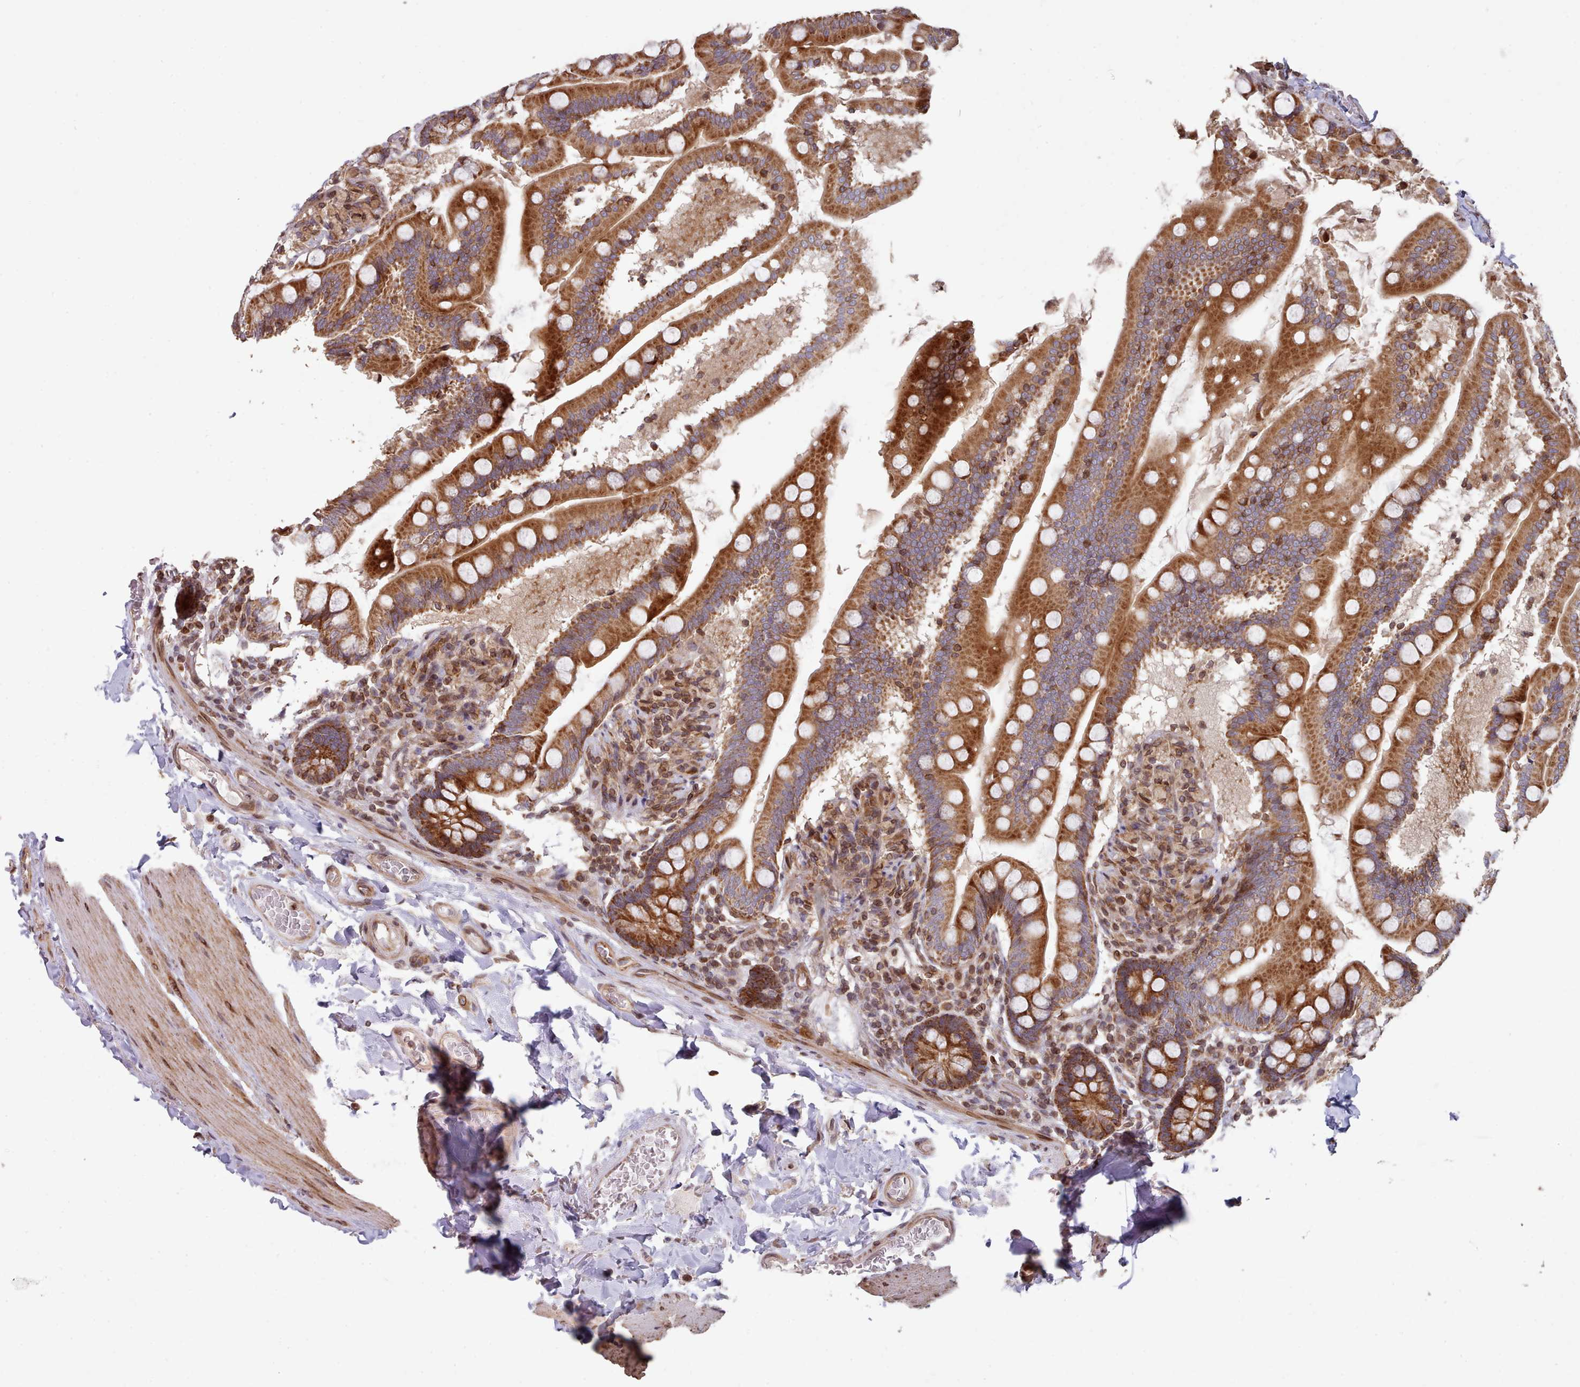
{"staining": {"intensity": "strong", "quantity": ">75%", "location": "cytoplasmic/membranous"}, "tissue": "small intestine", "cell_type": "Glandular cells", "image_type": "normal", "snomed": [{"axis": "morphology", "description": "Normal tissue, NOS"}, {"axis": "topography", "description": "Small intestine"}], "caption": "Human small intestine stained with a brown dye displays strong cytoplasmic/membranous positive positivity in approximately >75% of glandular cells.", "gene": "TOR1AIP1", "patient": {"sex": "female", "age": 64}}